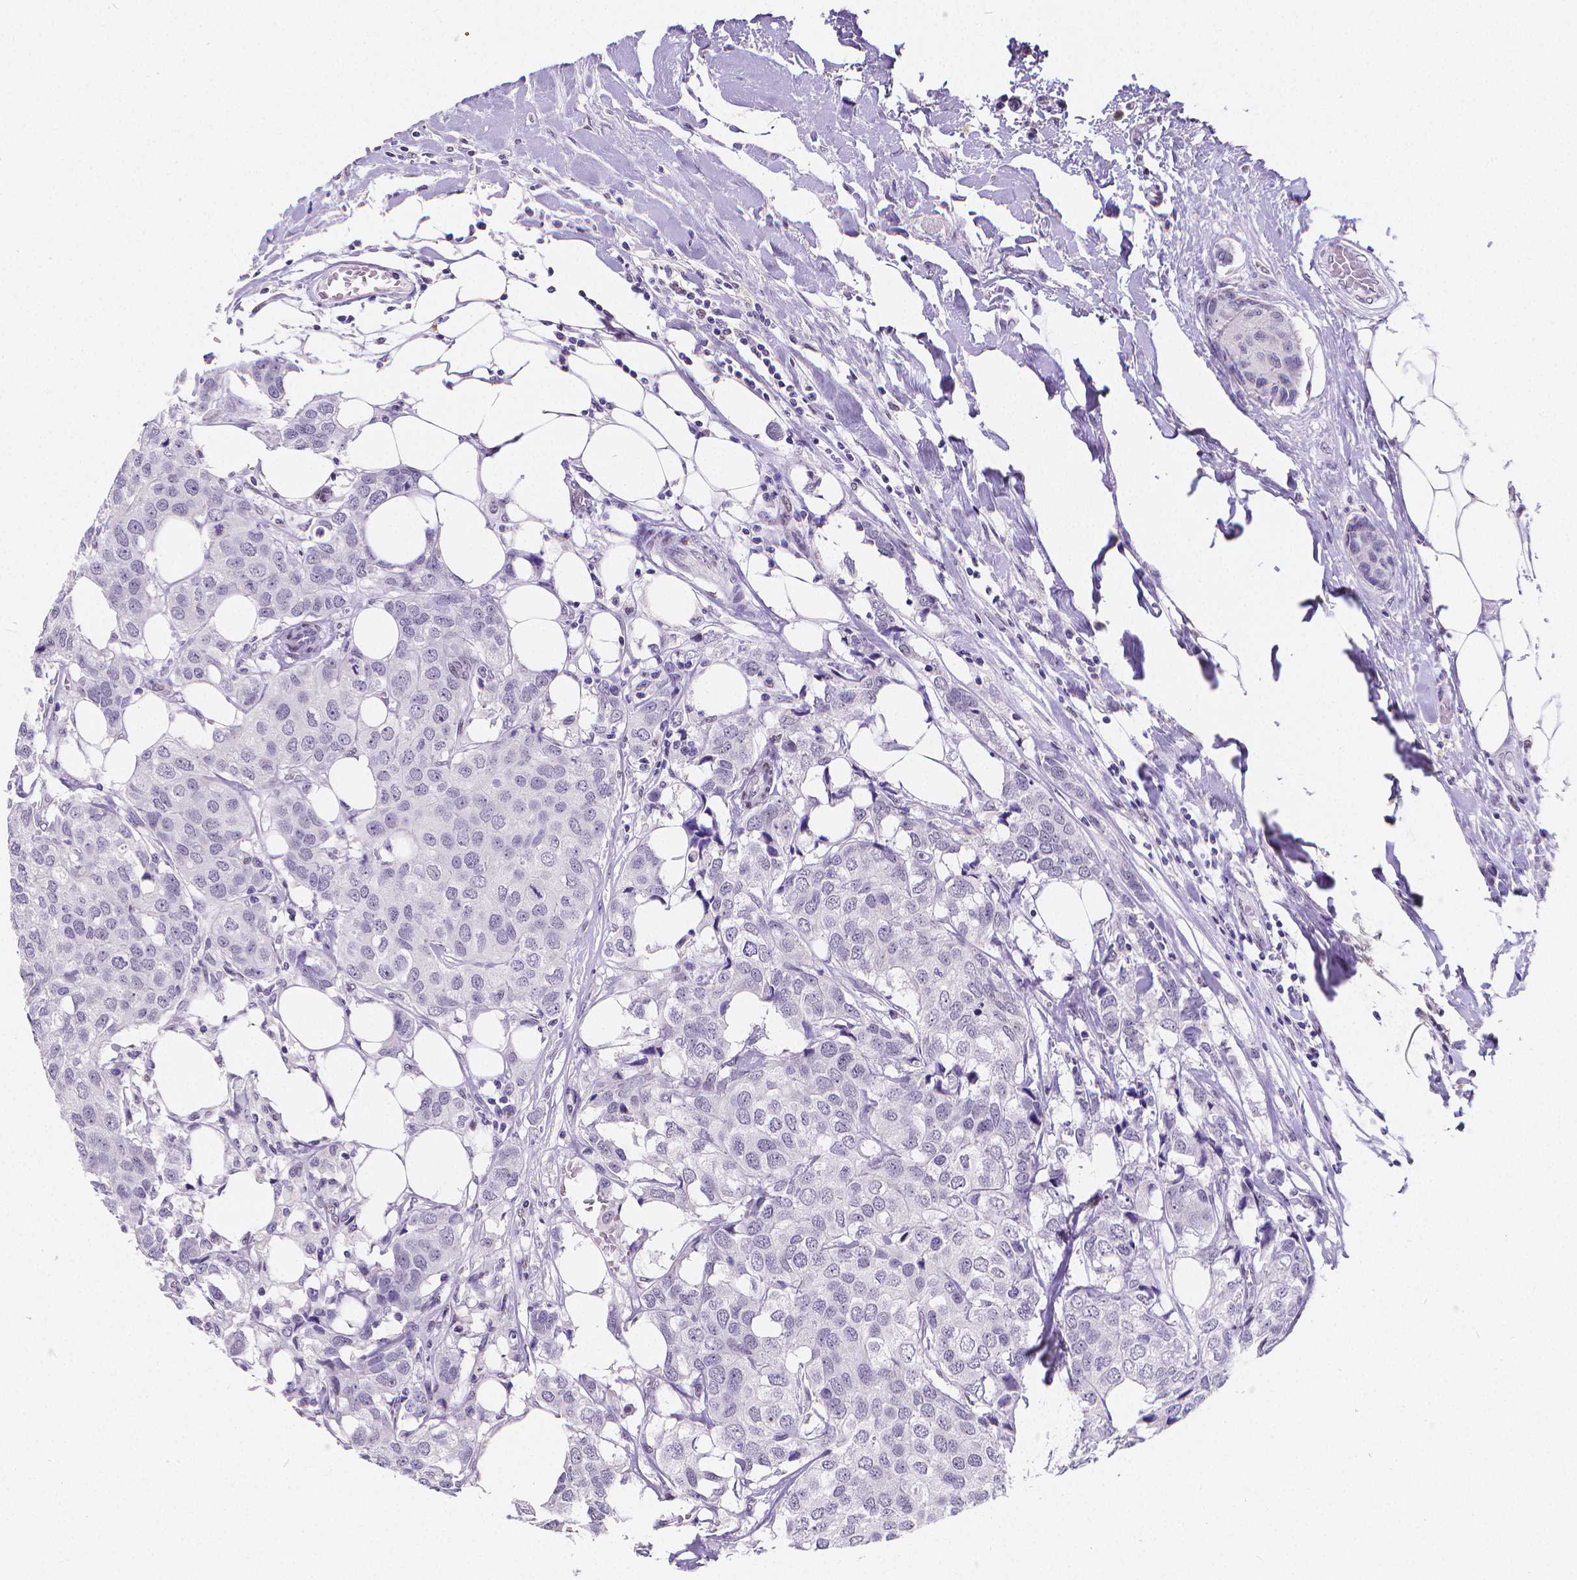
{"staining": {"intensity": "negative", "quantity": "none", "location": "none"}, "tissue": "breast cancer", "cell_type": "Tumor cells", "image_type": "cancer", "snomed": [{"axis": "morphology", "description": "Duct carcinoma"}, {"axis": "topography", "description": "Breast"}], "caption": "Tumor cells are negative for brown protein staining in breast invasive ductal carcinoma. Brightfield microscopy of immunohistochemistry stained with DAB (brown) and hematoxylin (blue), captured at high magnification.", "gene": "MEF2C", "patient": {"sex": "female", "age": 80}}